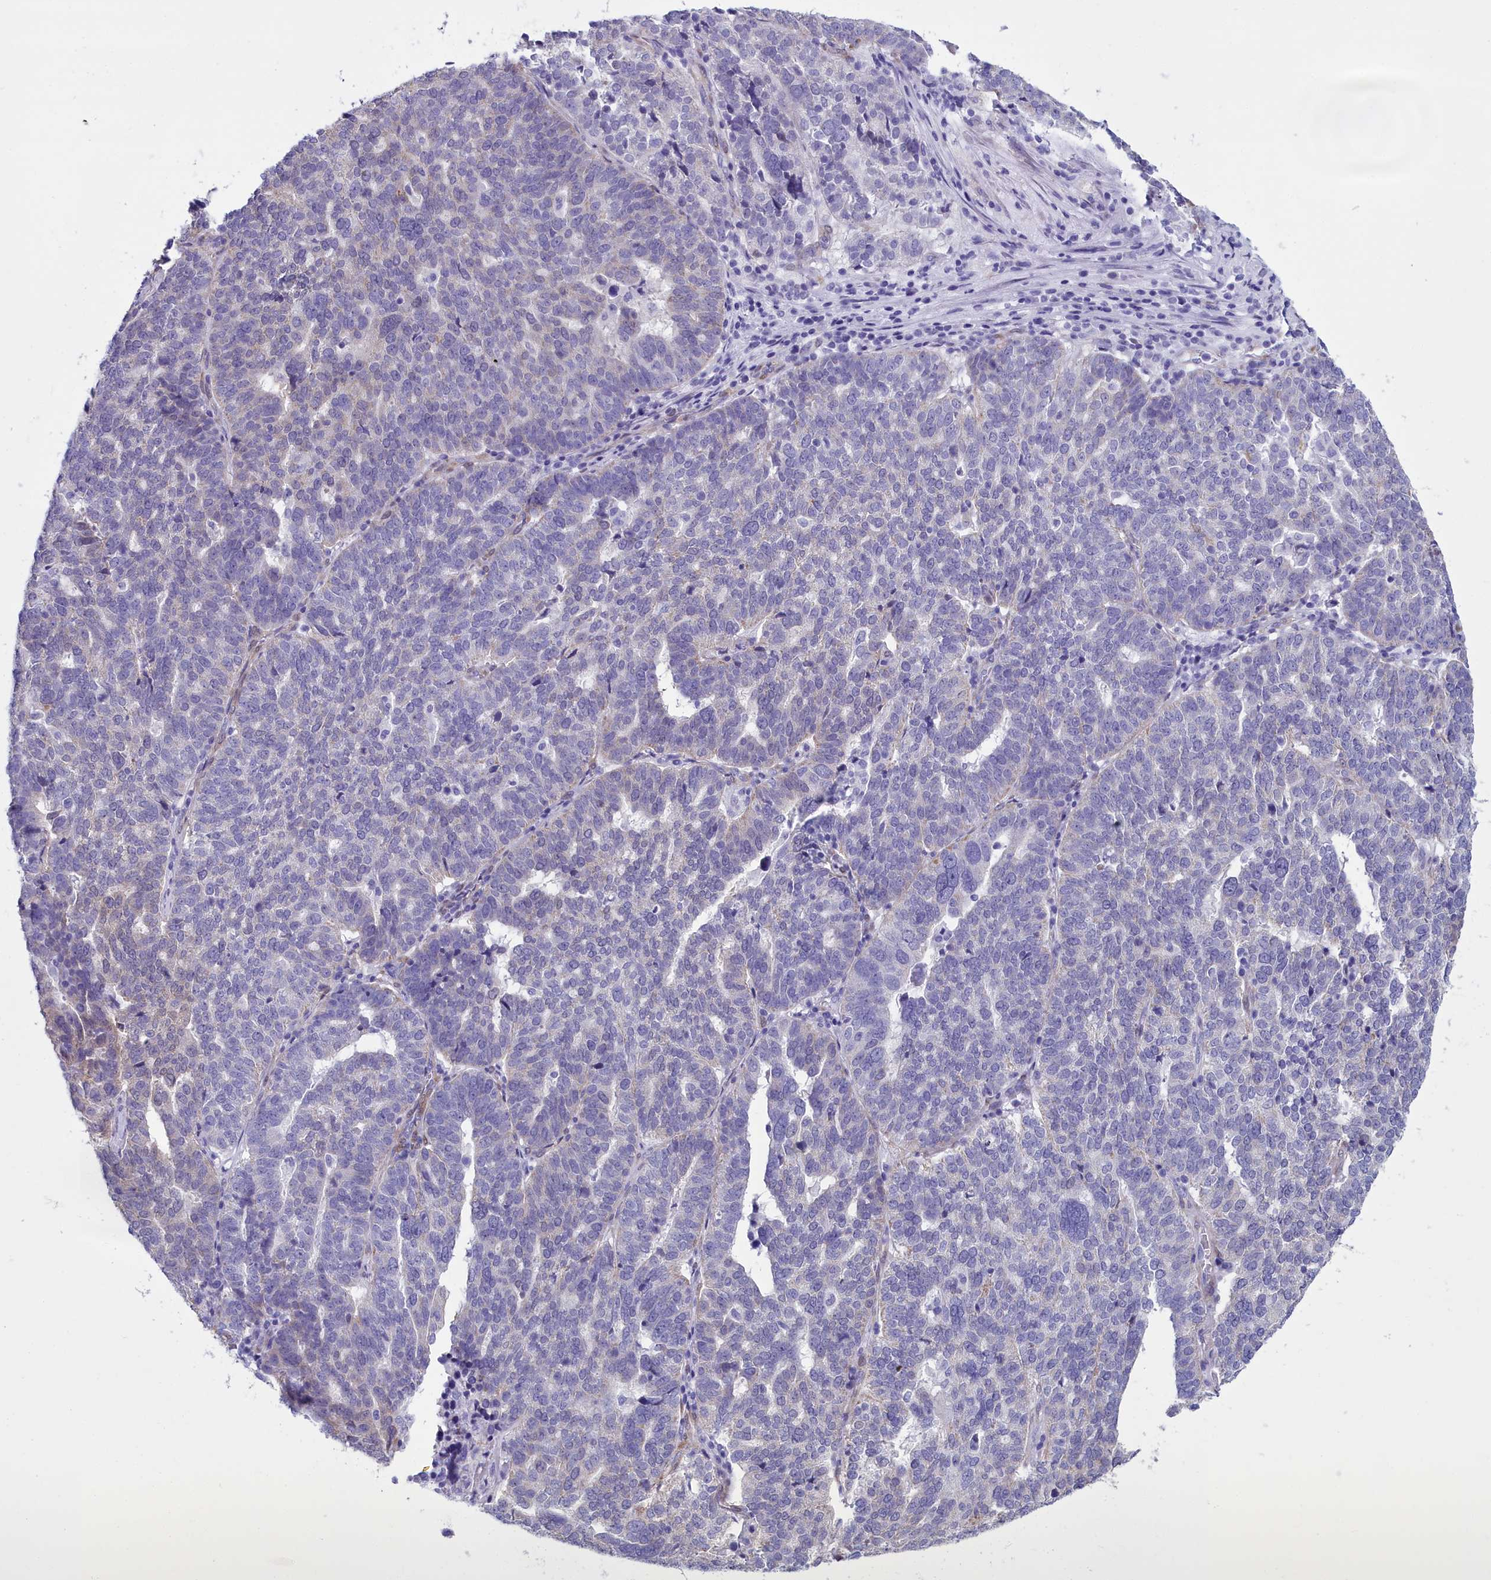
{"staining": {"intensity": "weak", "quantity": "<25%", "location": "cytoplasmic/membranous"}, "tissue": "ovarian cancer", "cell_type": "Tumor cells", "image_type": "cancer", "snomed": [{"axis": "morphology", "description": "Cystadenocarcinoma, serous, NOS"}, {"axis": "topography", "description": "Ovary"}], "caption": "An IHC image of serous cystadenocarcinoma (ovarian) is shown. There is no staining in tumor cells of serous cystadenocarcinoma (ovarian).", "gene": "PPP1R14A", "patient": {"sex": "female", "age": 59}}